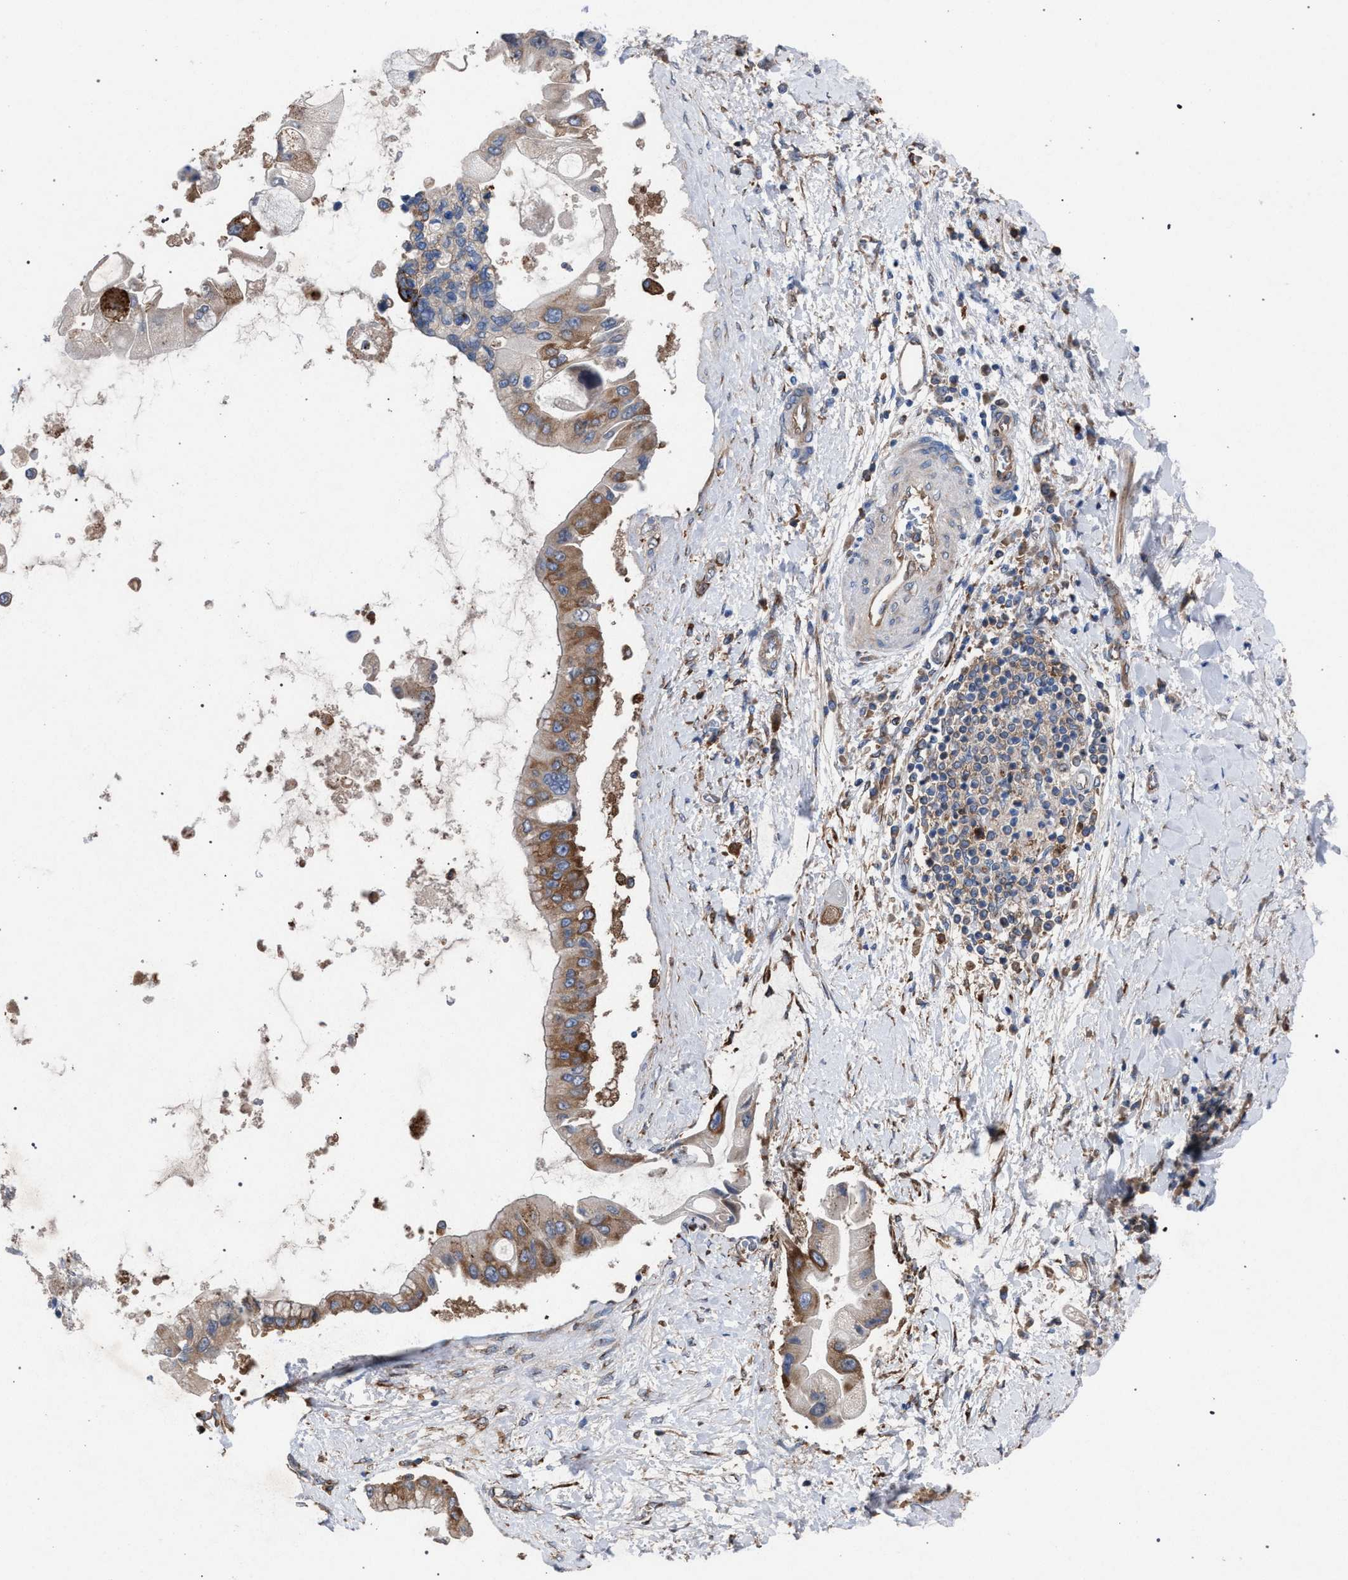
{"staining": {"intensity": "moderate", "quantity": ">75%", "location": "cytoplasmic/membranous"}, "tissue": "liver cancer", "cell_type": "Tumor cells", "image_type": "cancer", "snomed": [{"axis": "morphology", "description": "Cholangiocarcinoma"}, {"axis": "topography", "description": "Liver"}], "caption": "Moderate cytoplasmic/membranous positivity is seen in approximately >75% of tumor cells in liver cancer (cholangiocarcinoma).", "gene": "CDR2L", "patient": {"sex": "male", "age": 50}}